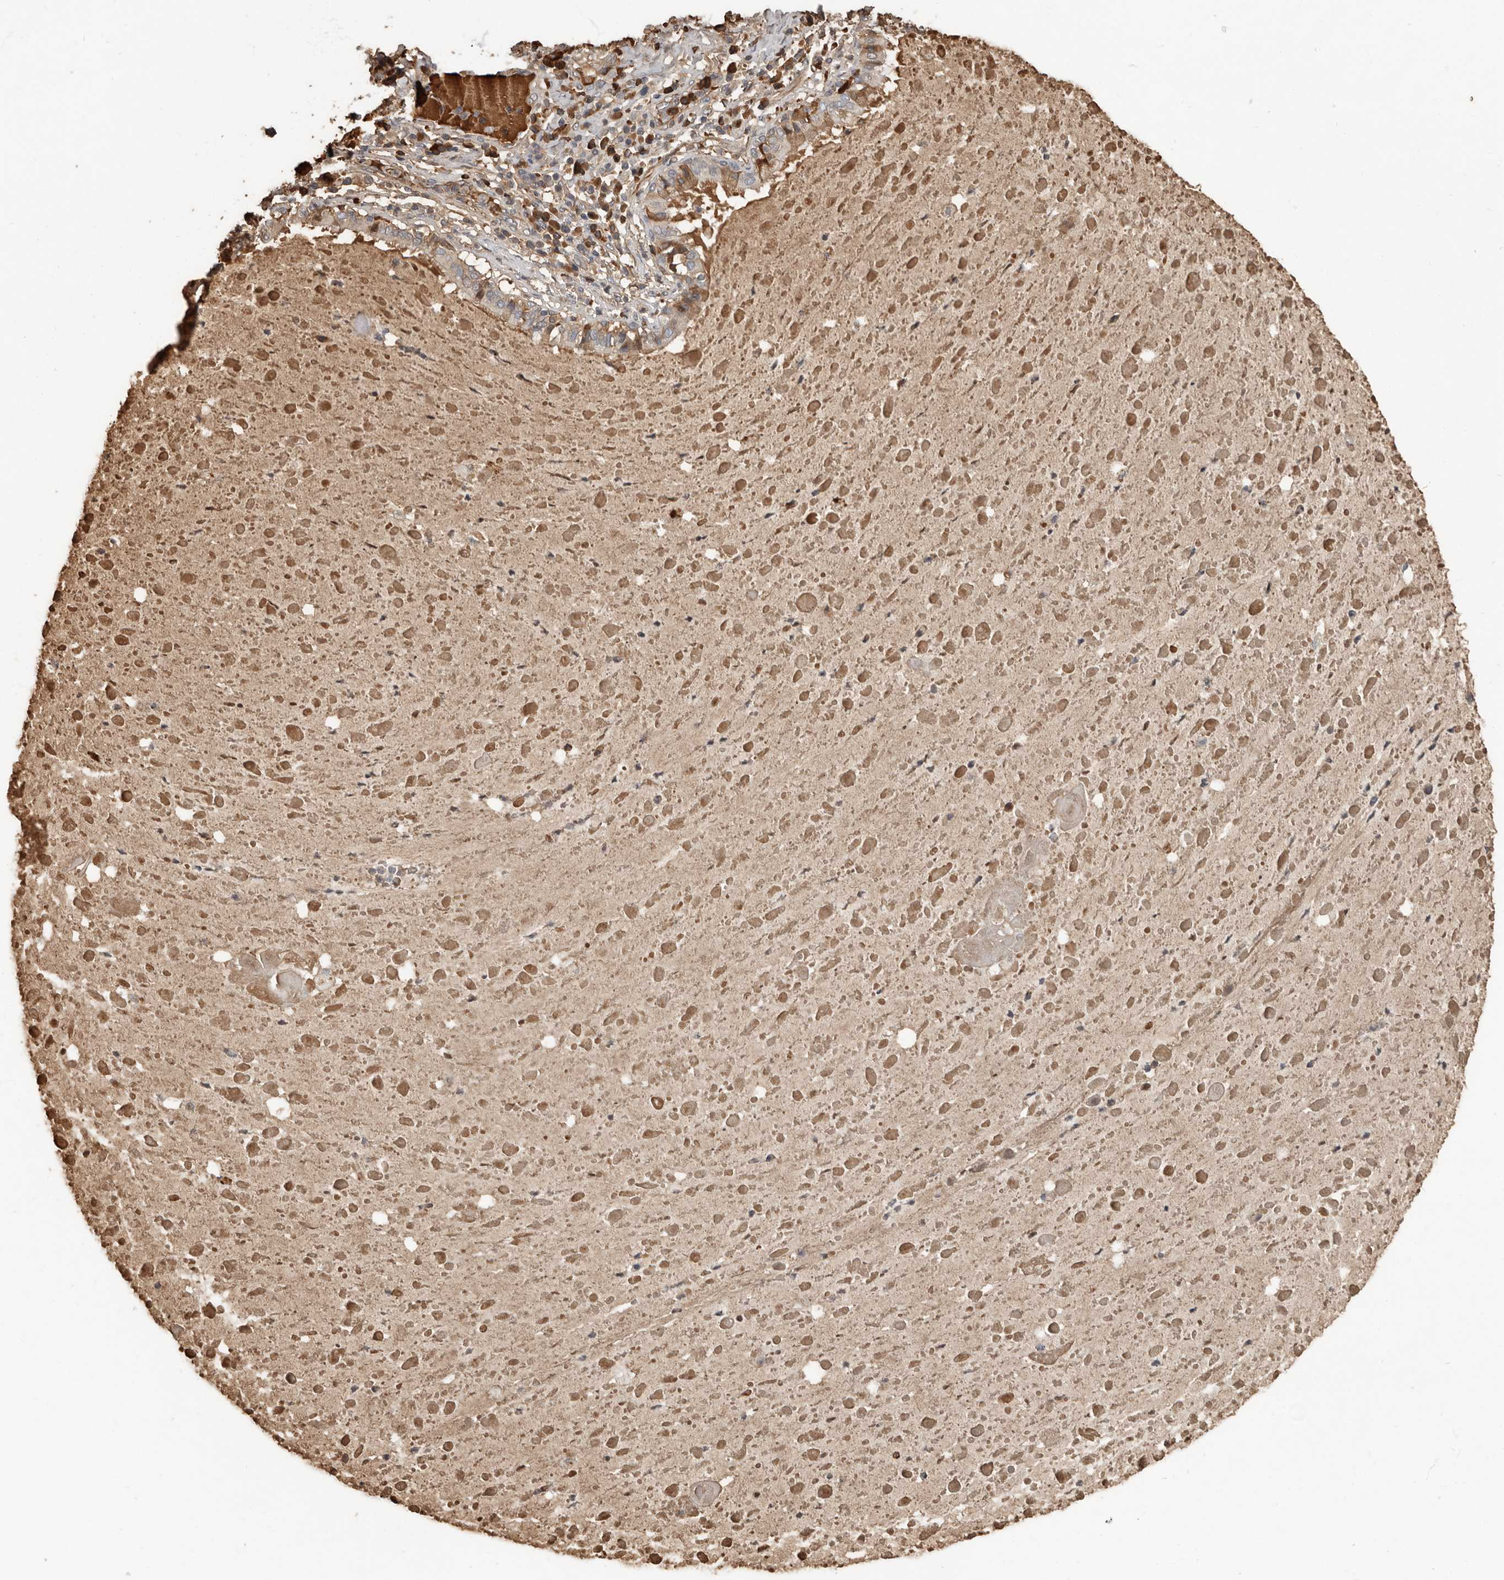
{"staining": {"intensity": "weak", "quantity": "<25%", "location": "cytoplasmic/membranous"}, "tissue": "lung cancer", "cell_type": "Tumor cells", "image_type": "cancer", "snomed": [{"axis": "morphology", "description": "Squamous cell carcinoma, NOS"}, {"axis": "topography", "description": "Lung"}], "caption": "Tumor cells are negative for protein expression in human squamous cell carcinoma (lung).", "gene": "LRGUK", "patient": {"sex": "male", "age": 61}}